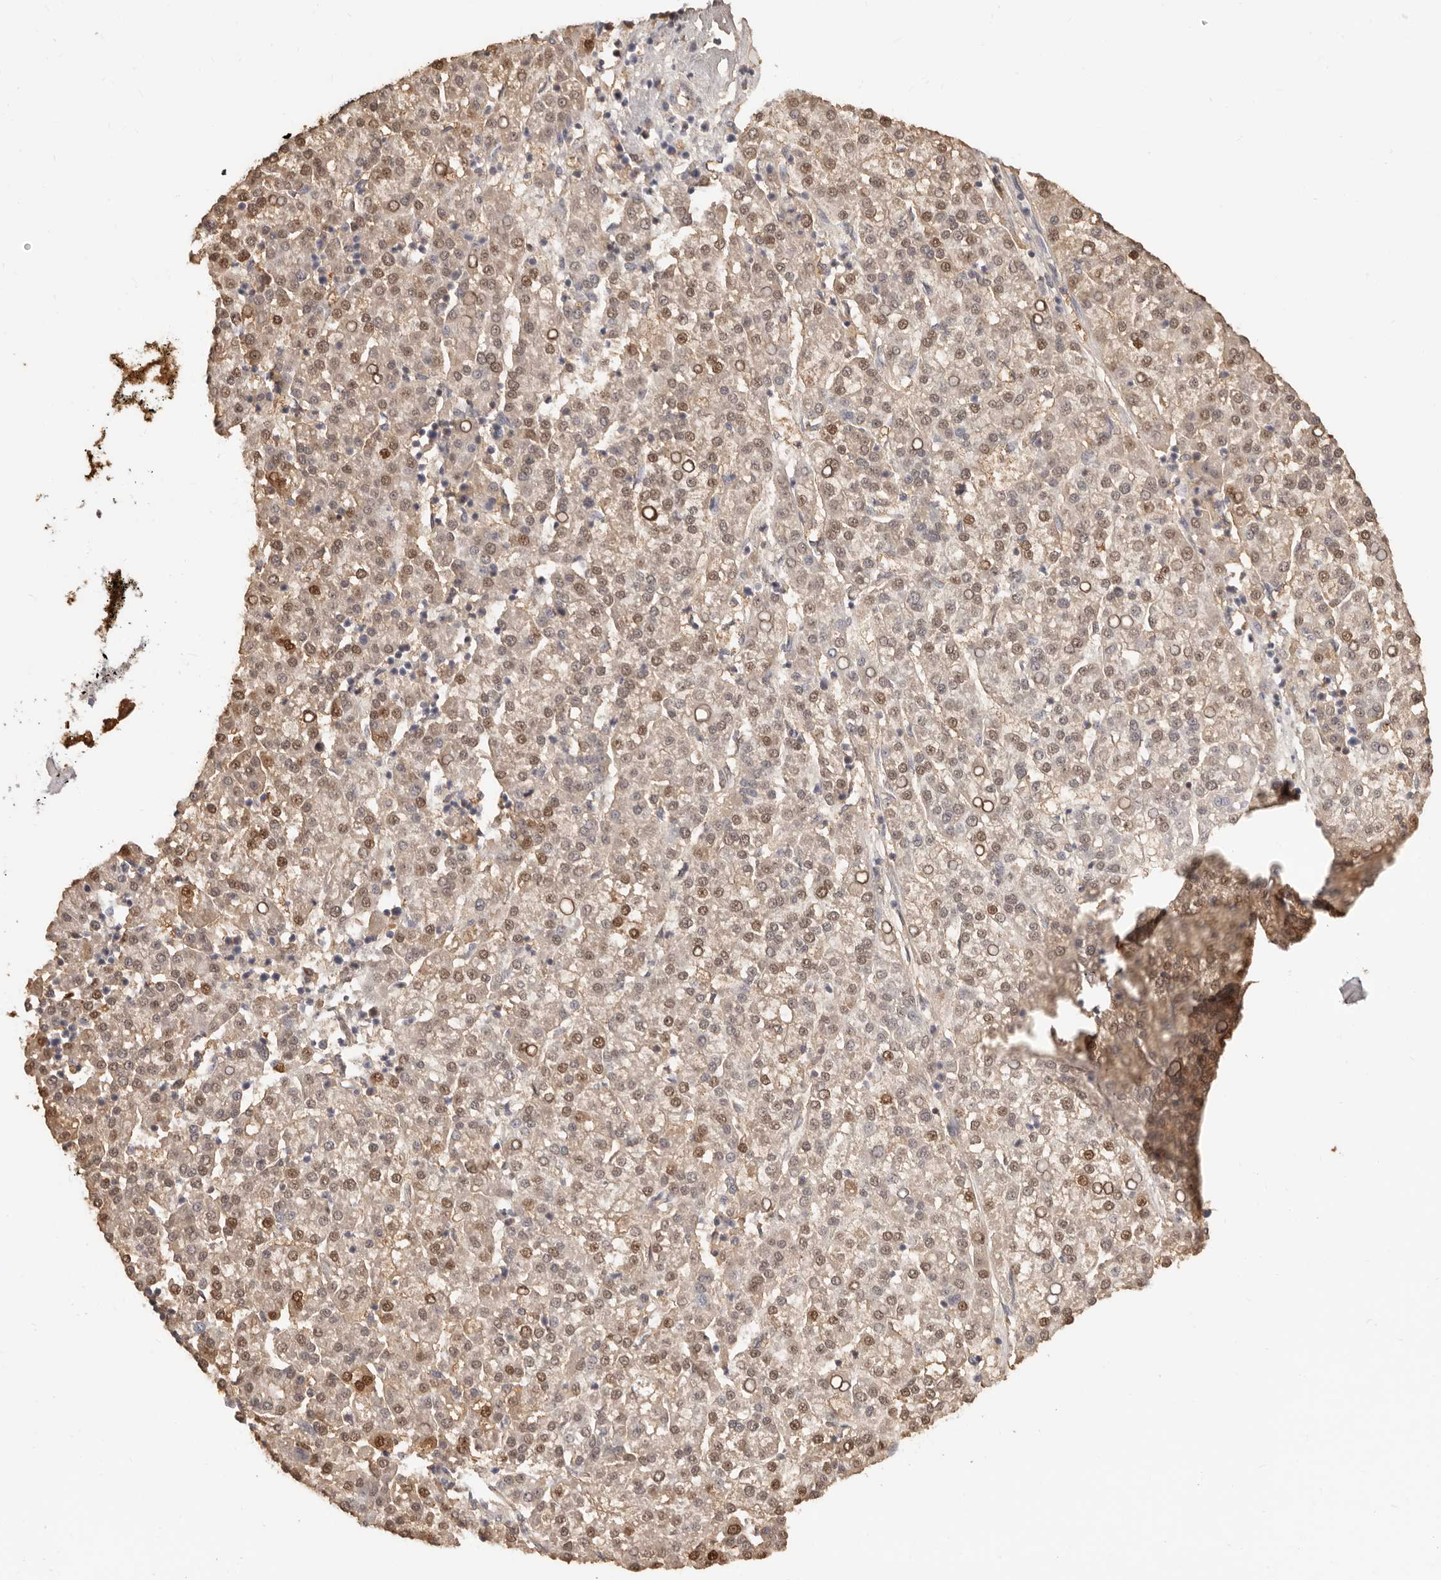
{"staining": {"intensity": "moderate", "quantity": "25%-75%", "location": "nuclear"}, "tissue": "liver cancer", "cell_type": "Tumor cells", "image_type": "cancer", "snomed": [{"axis": "morphology", "description": "Carcinoma, Hepatocellular, NOS"}, {"axis": "topography", "description": "Liver"}], "caption": "This is a histology image of IHC staining of liver hepatocellular carcinoma, which shows moderate staining in the nuclear of tumor cells.", "gene": "FABP1", "patient": {"sex": "female", "age": 58}}